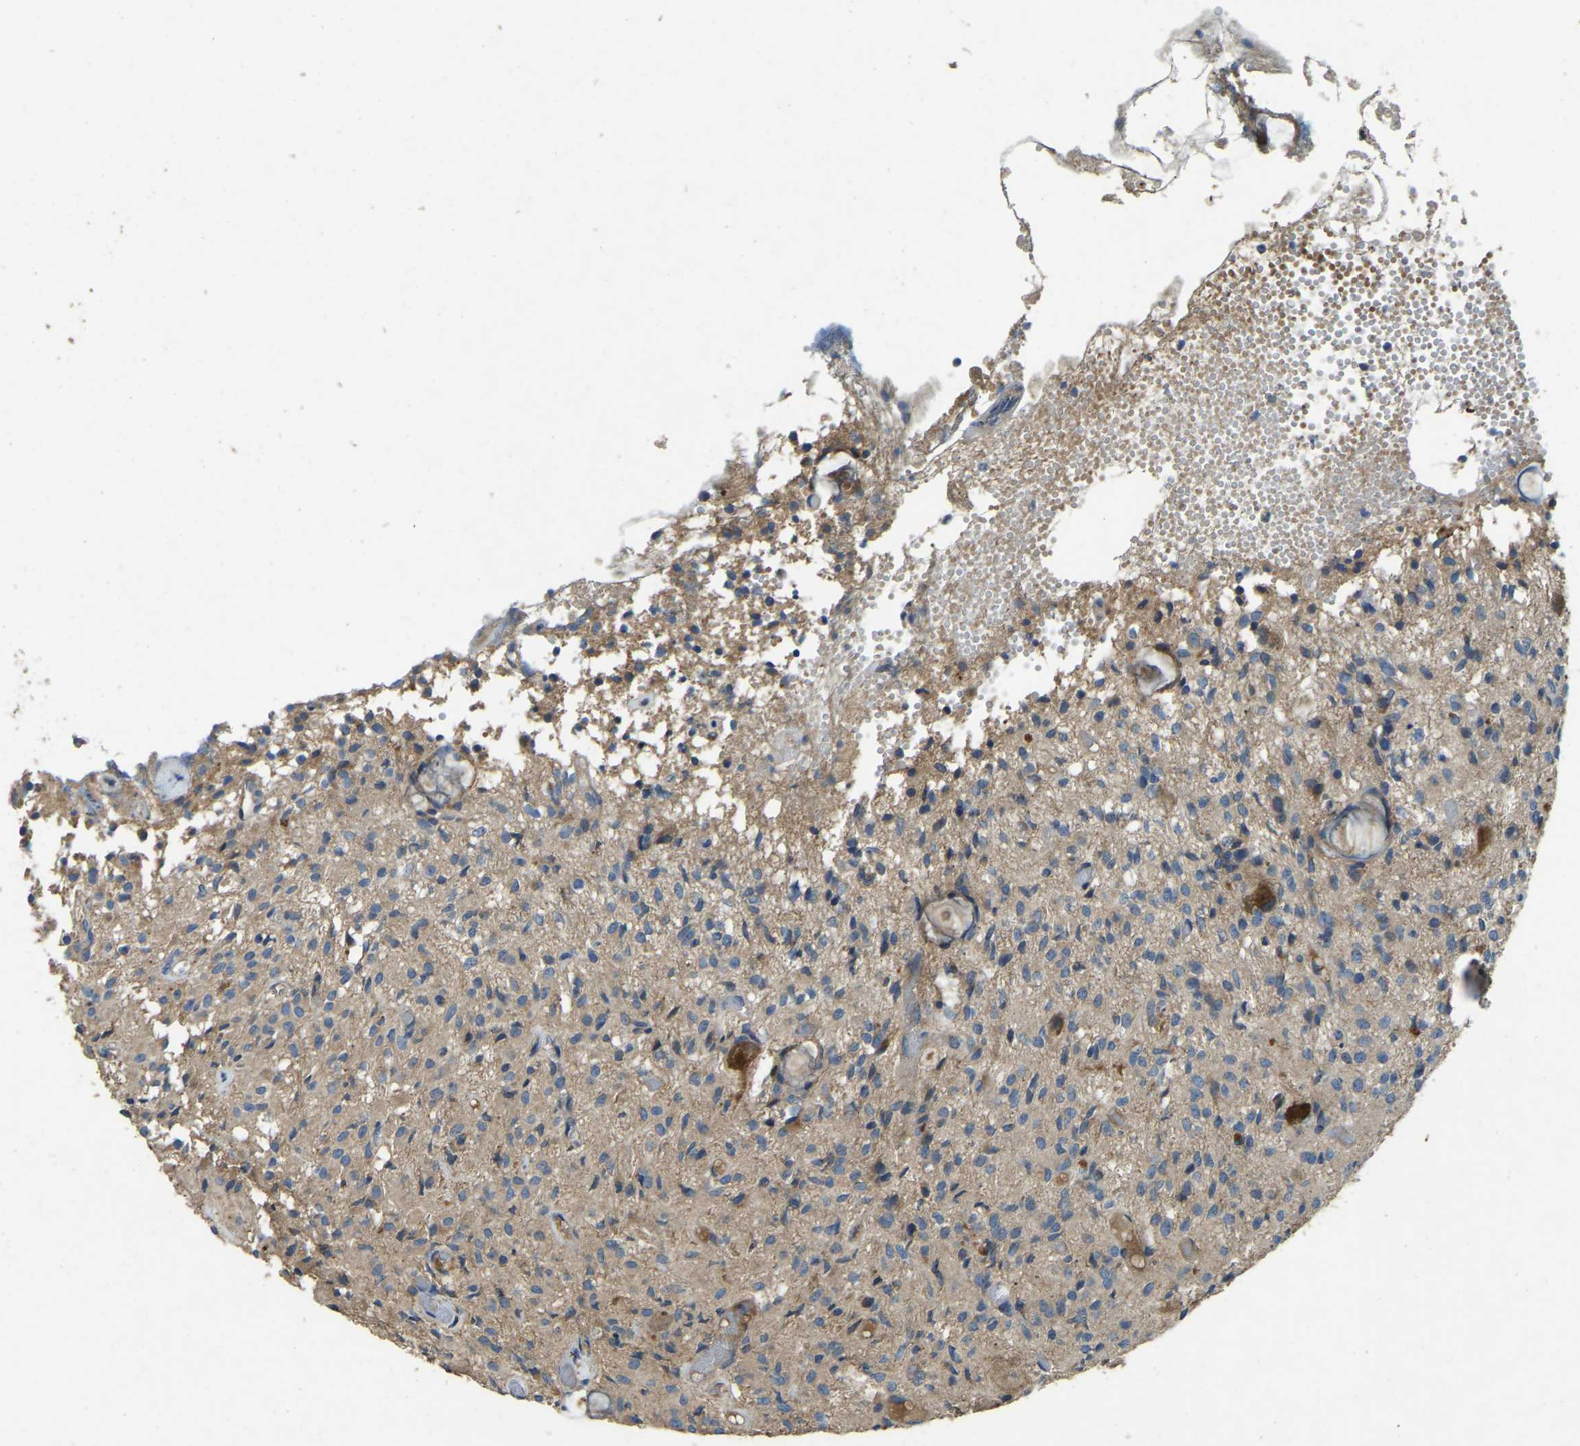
{"staining": {"intensity": "negative", "quantity": "none", "location": "none"}, "tissue": "glioma", "cell_type": "Tumor cells", "image_type": "cancer", "snomed": [{"axis": "morphology", "description": "Glioma, malignant, High grade"}, {"axis": "topography", "description": "Brain"}], "caption": "There is no significant expression in tumor cells of glioma.", "gene": "ATP8B1", "patient": {"sex": "female", "age": 59}}